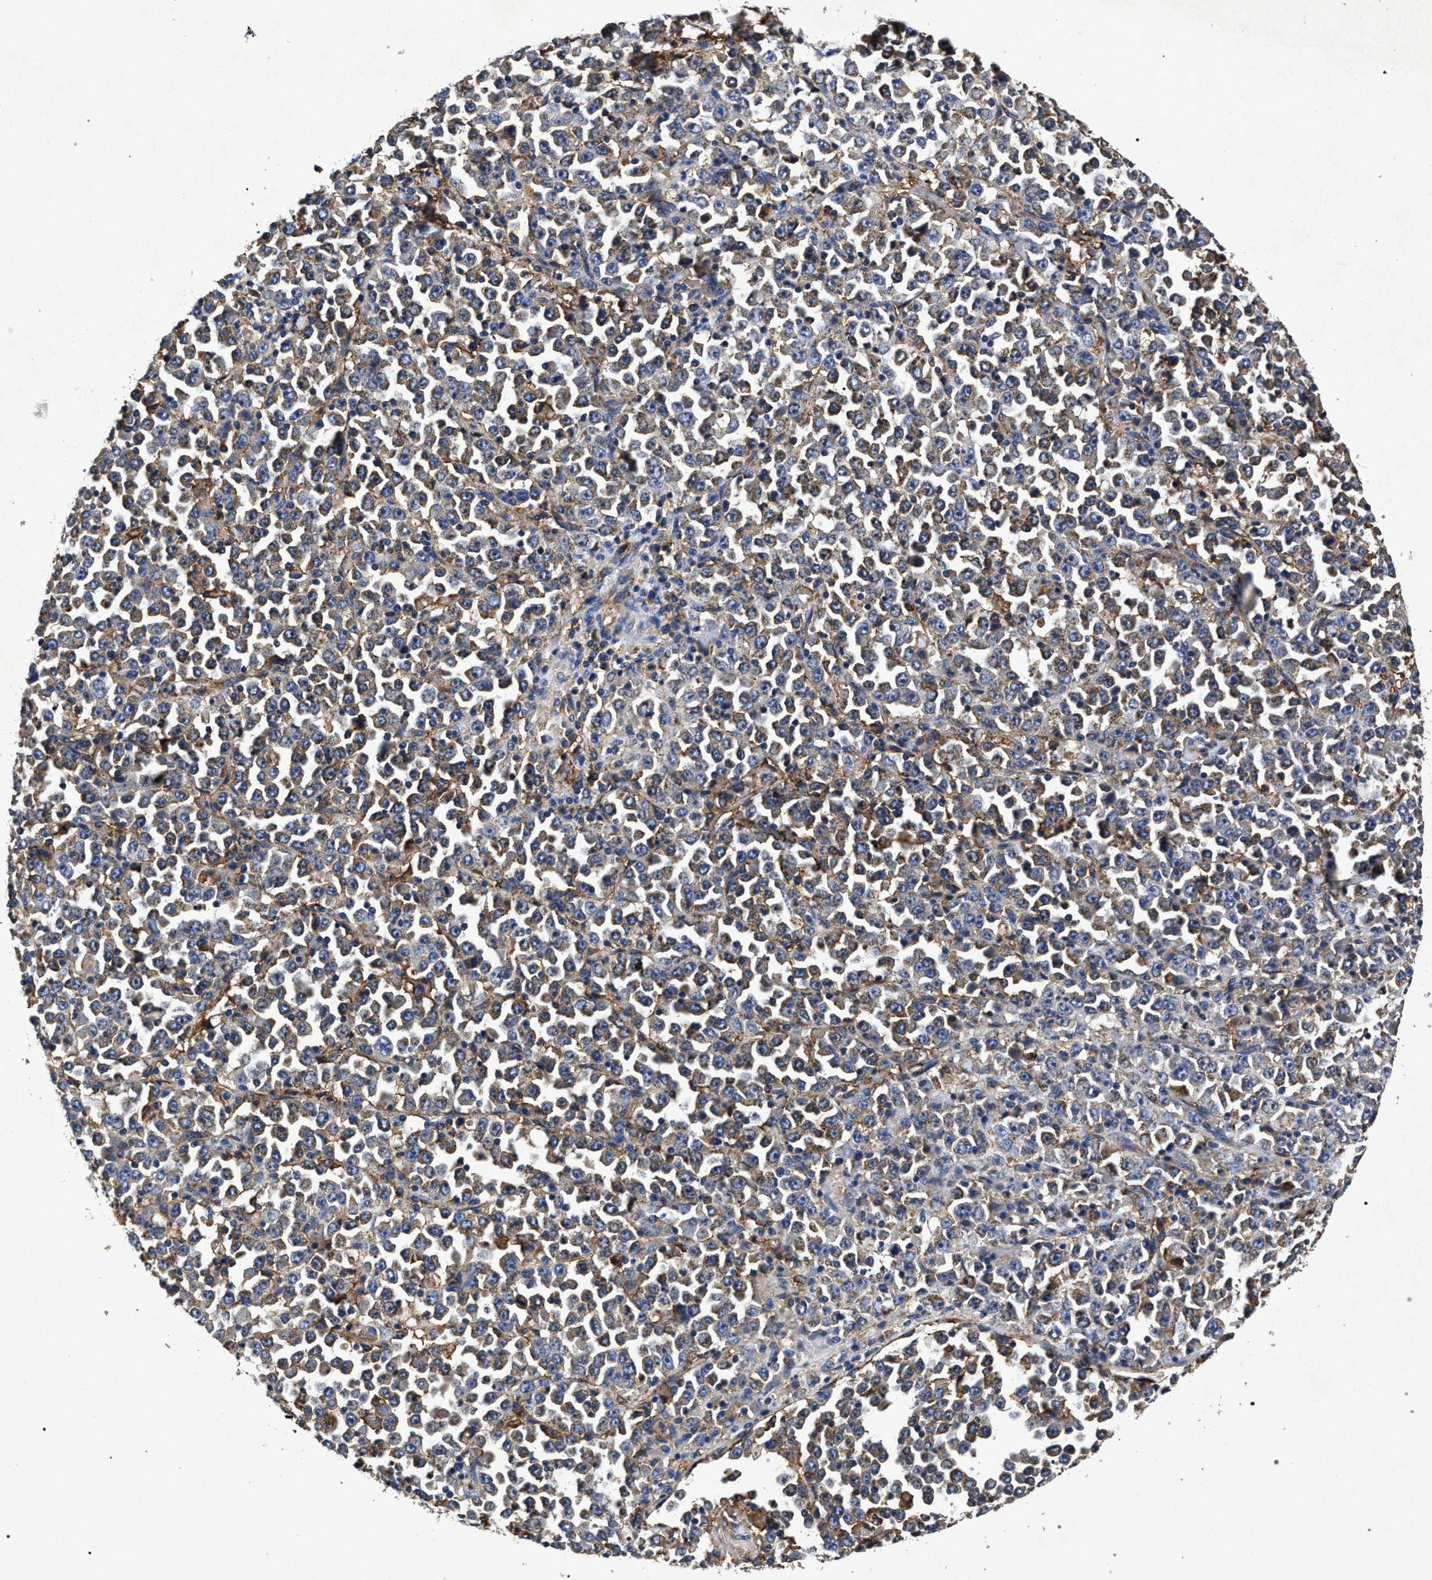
{"staining": {"intensity": "weak", "quantity": ">75%", "location": "cytoplasmic/membranous"}, "tissue": "stomach cancer", "cell_type": "Tumor cells", "image_type": "cancer", "snomed": [{"axis": "morphology", "description": "Normal tissue, NOS"}, {"axis": "morphology", "description": "Adenocarcinoma, NOS"}, {"axis": "topography", "description": "Stomach, upper"}, {"axis": "topography", "description": "Stomach"}], "caption": "Stomach cancer (adenocarcinoma) tissue shows weak cytoplasmic/membranous staining in about >75% of tumor cells", "gene": "MARCKS", "patient": {"sex": "male", "age": 59}}